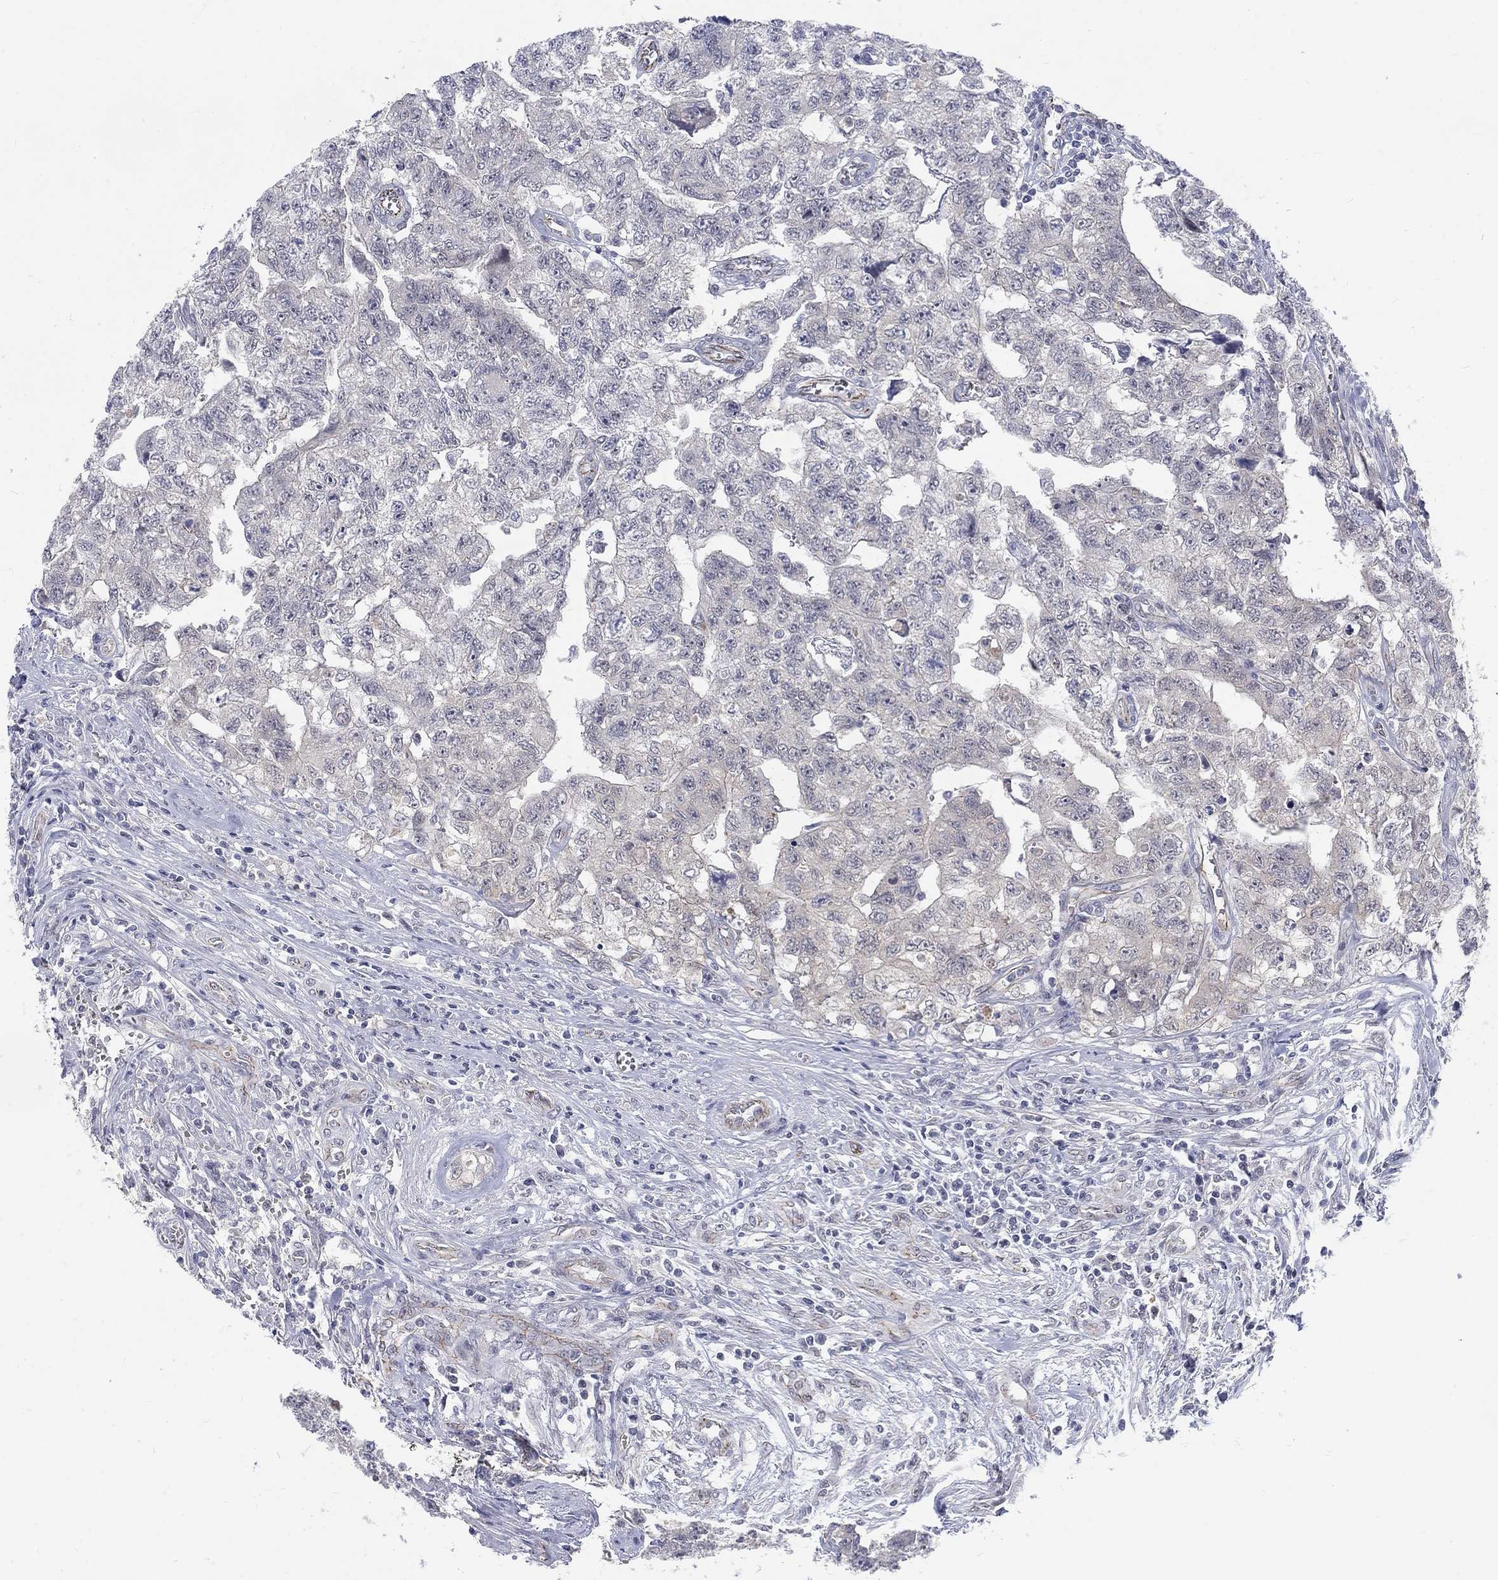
{"staining": {"intensity": "weak", "quantity": "<25%", "location": "cytoplasmic/membranous"}, "tissue": "testis cancer", "cell_type": "Tumor cells", "image_type": "cancer", "snomed": [{"axis": "morphology", "description": "Carcinoma, Embryonal, NOS"}, {"axis": "topography", "description": "Testis"}], "caption": "Testis cancer was stained to show a protein in brown. There is no significant staining in tumor cells.", "gene": "PHKA1", "patient": {"sex": "male", "age": 24}}